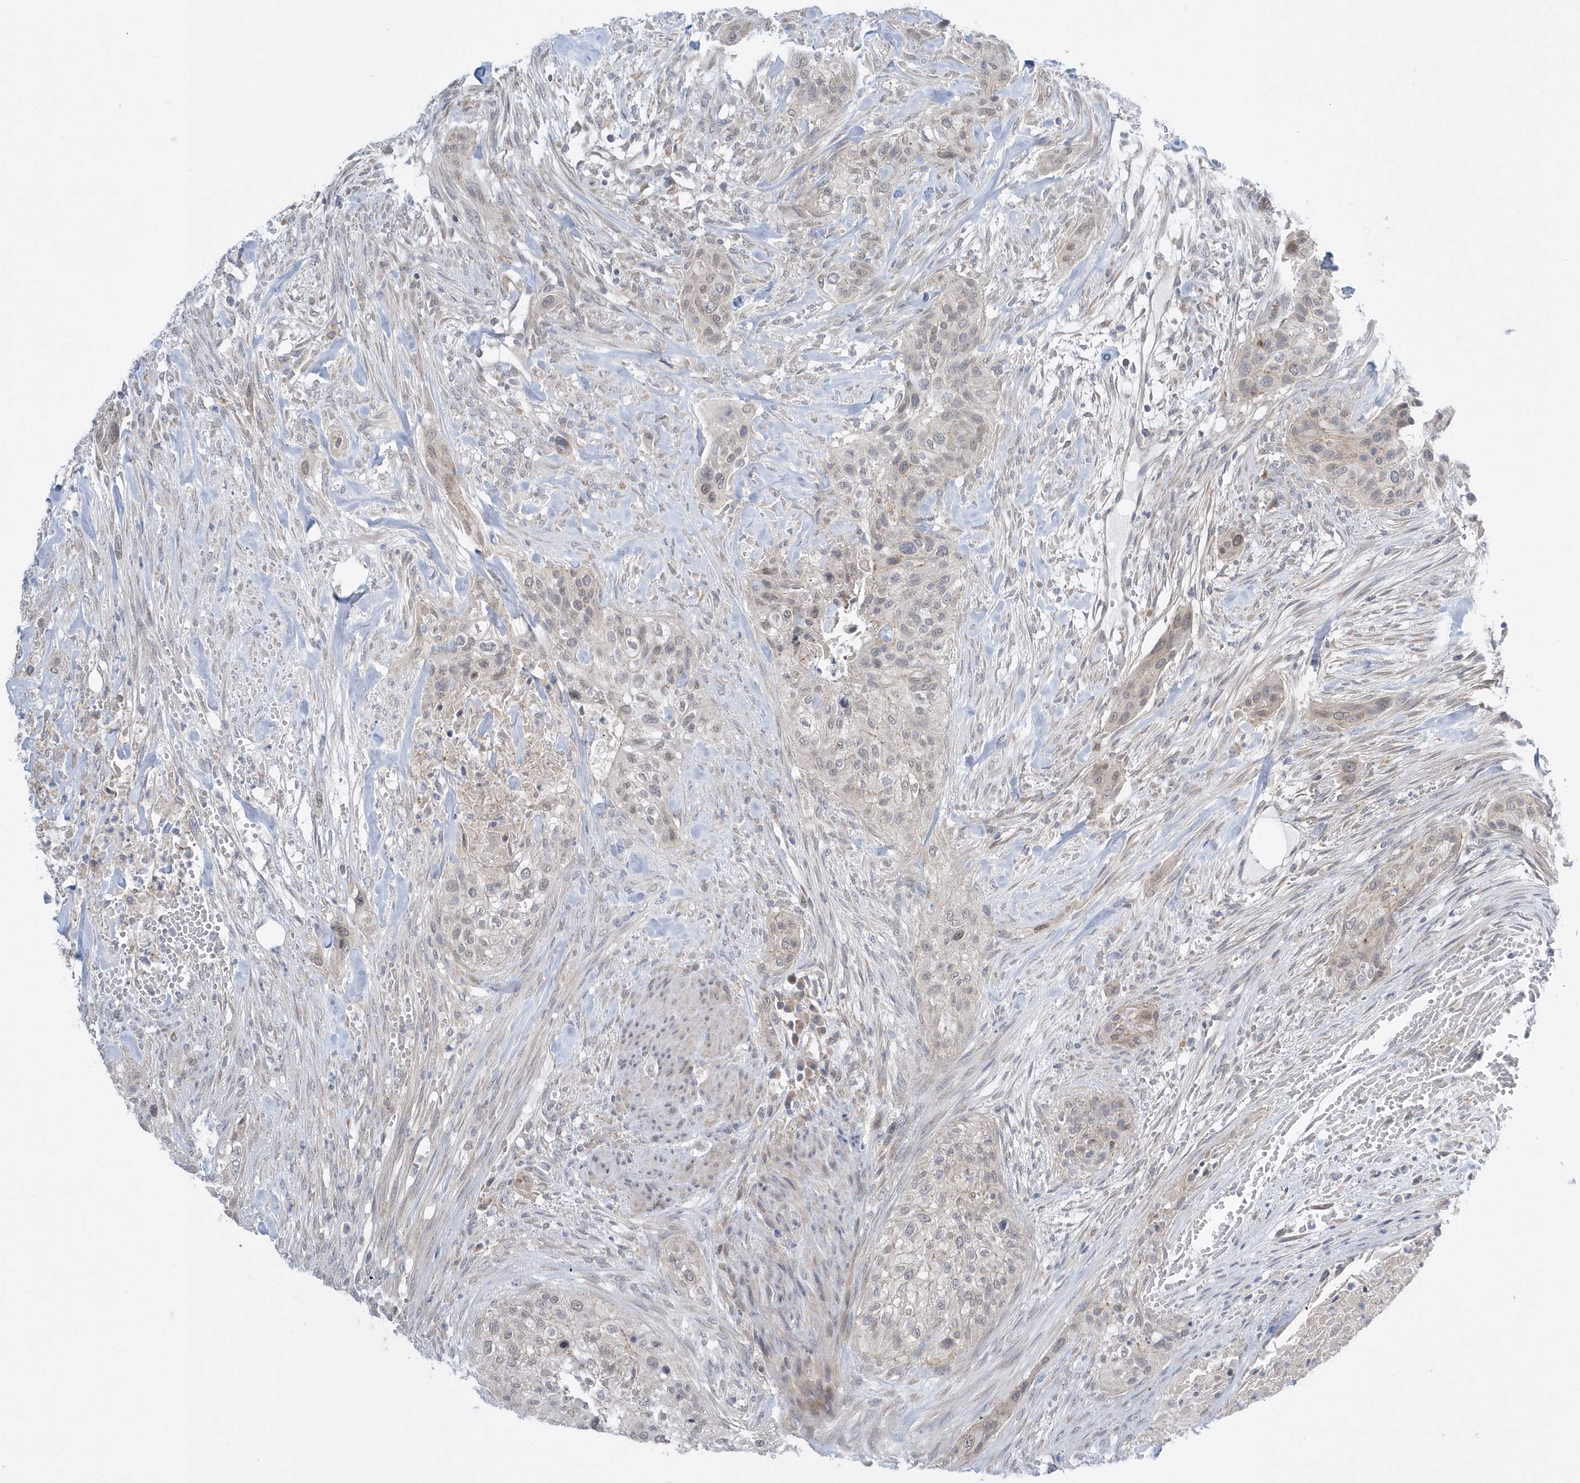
{"staining": {"intensity": "weak", "quantity": "<25%", "location": "nuclear"}, "tissue": "urothelial cancer", "cell_type": "Tumor cells", "image_type": "cancer", "snomed": [{"axis": "morphology", "description": "Urothelial carcinoma, High grade"}, {"axis": "topography", "description": "Urinary bladder"}], "caption": "An immunohistochemistry image of urothelial carcinoma (high-grade) is shown. There is no staining in tumor cells of urothelial carcinoma (high-grade). Brightfield microscopy of immunohistochemistry stained with DAB (3,3'-diaminobenzidine) (brown) and hematoxylin (blue), captured at high magnification.", "gene": "ZC3H12D", "patient": {"sex": "male", "age": 35}}